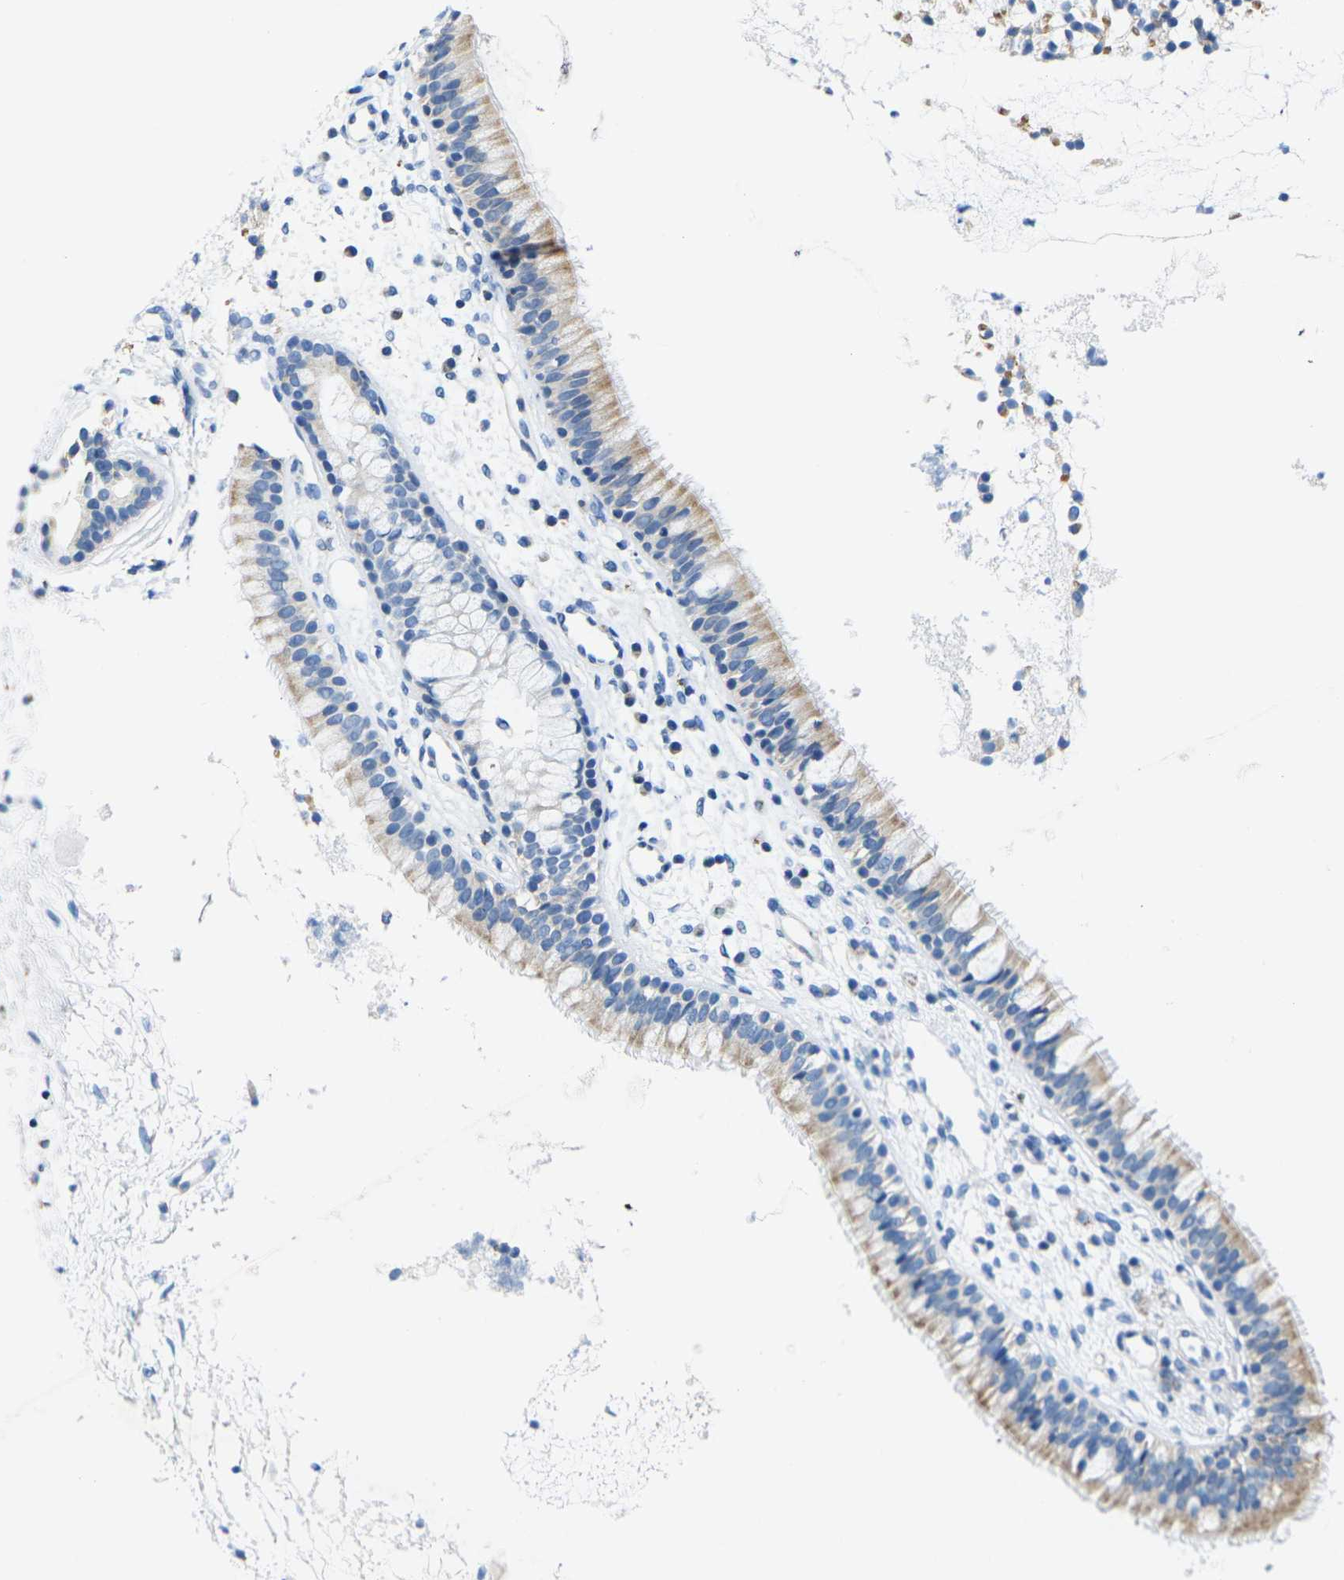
{"staining": {"intensity": "weak", "quantity": "25%-75%", "location": "cytoplasmic/membranous"}, "tissue": "nasopharynx", "cell_type": "Respiratory epithelial cells", "image_type": "normal", "snomed": [{"axis": "morphology", "description": "Normal tissue, NOS"}, {"axis": "topography", "description": "Nasopharynx"}], "caption": "A high-resolution histopathology image shows immunohistochemistry staining of unremarkable nasopharynx, which exhibits weak cytoplasmic/membranous staining in approximately 25%-75% of respiratory epithelial cells.", "gene": "TMEM204", "patient": {"sex": "male", "age": 21}}